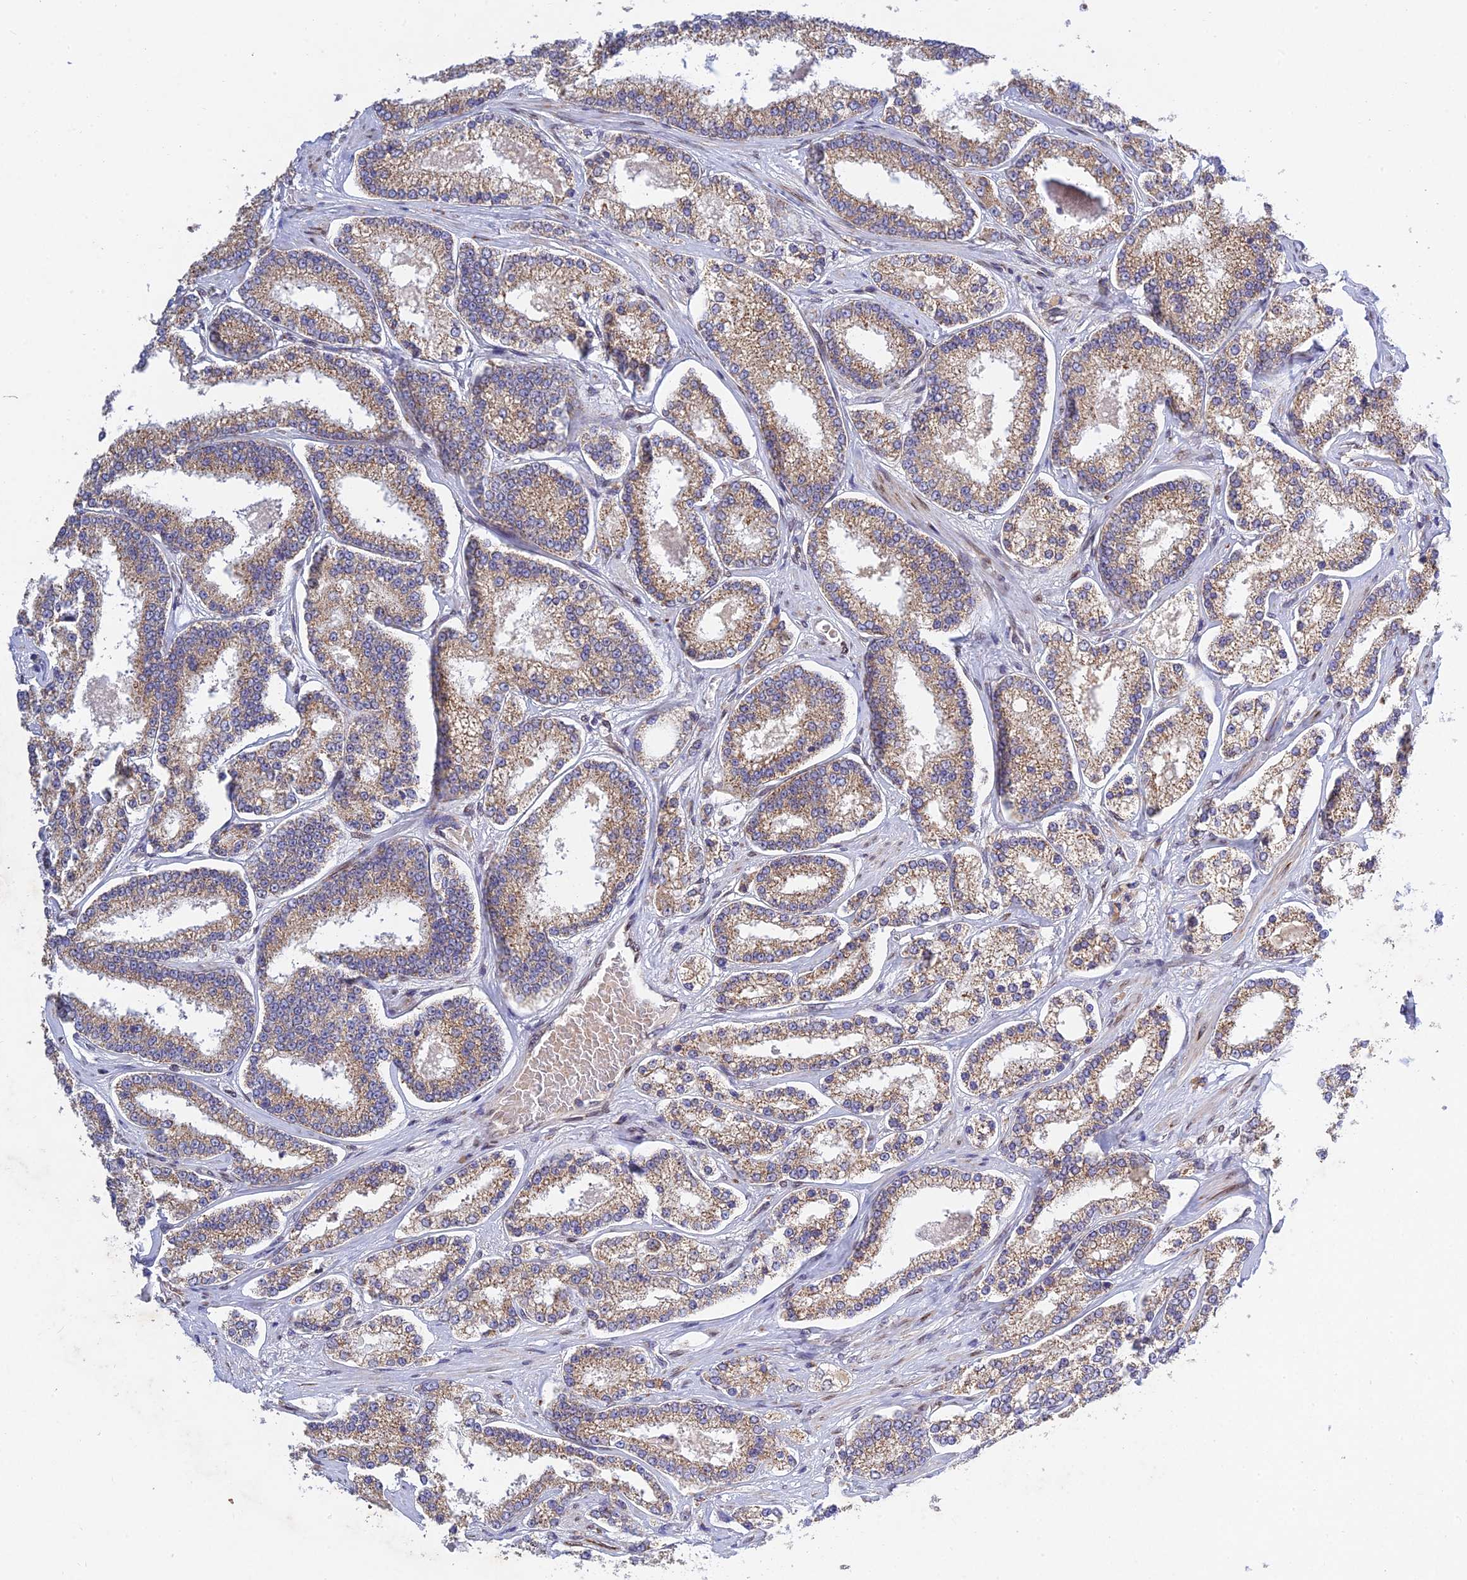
{"staining": {"intensity": "moderate", "quantity": ">75%", "location": "cytoplasmic/membranous"}, "tissue": "prostate cancer", "cell_type": "Tumor cells", "image_type": "cancer", "snomed": [{"axis": "morphology", "description": "Normal tissue, NOS"}, {"axis": "morphology", "description": "Adenocarcinoma, High grade"}, {"axis": "topography", "description": "Prostate"}], "caption": "The image reveals a brown stain indicating the presence of a protein in the cytoplasmic/membranous of tumor cells in prostate cancer.", "gene": "MGAT2", "patient": {"sex": "male", "age": 83}}